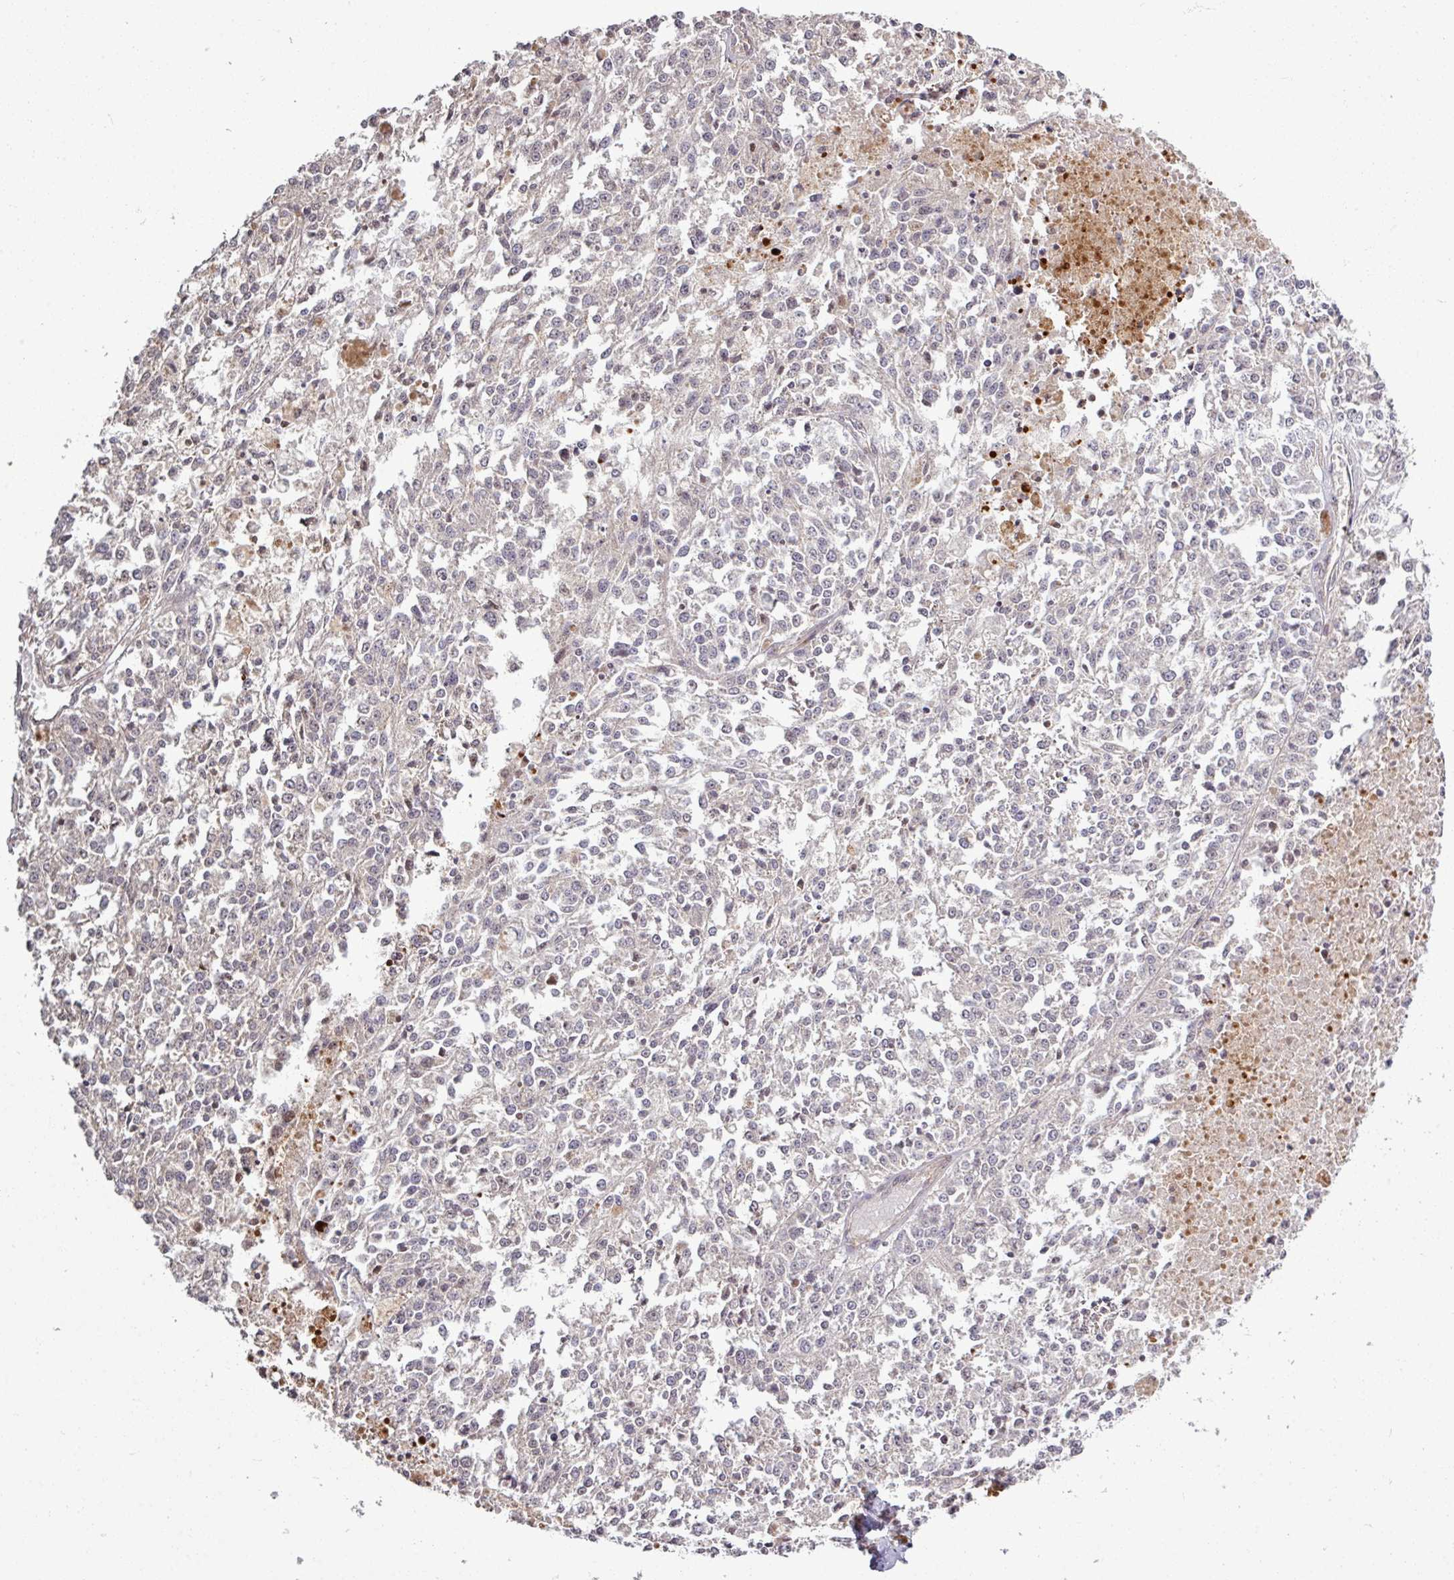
{"staining": {"intensity": "negative", "quantity": "none", "location": "none"}, "tissue": "melanoma", "cell_type": "Tumor cells", "image_type": "cancer", "snomed": [{"axis": "morphology", "description": "Malignant melanoma, NOS"}, {"axis": "topography", "description": "Skin"}], "caption": "Human melanoma stained for a protein using immunohistochemistry shows no staining in tumor cells.", "gene": "TUSC3", "patient": {"sex": "female", "age": 64}}